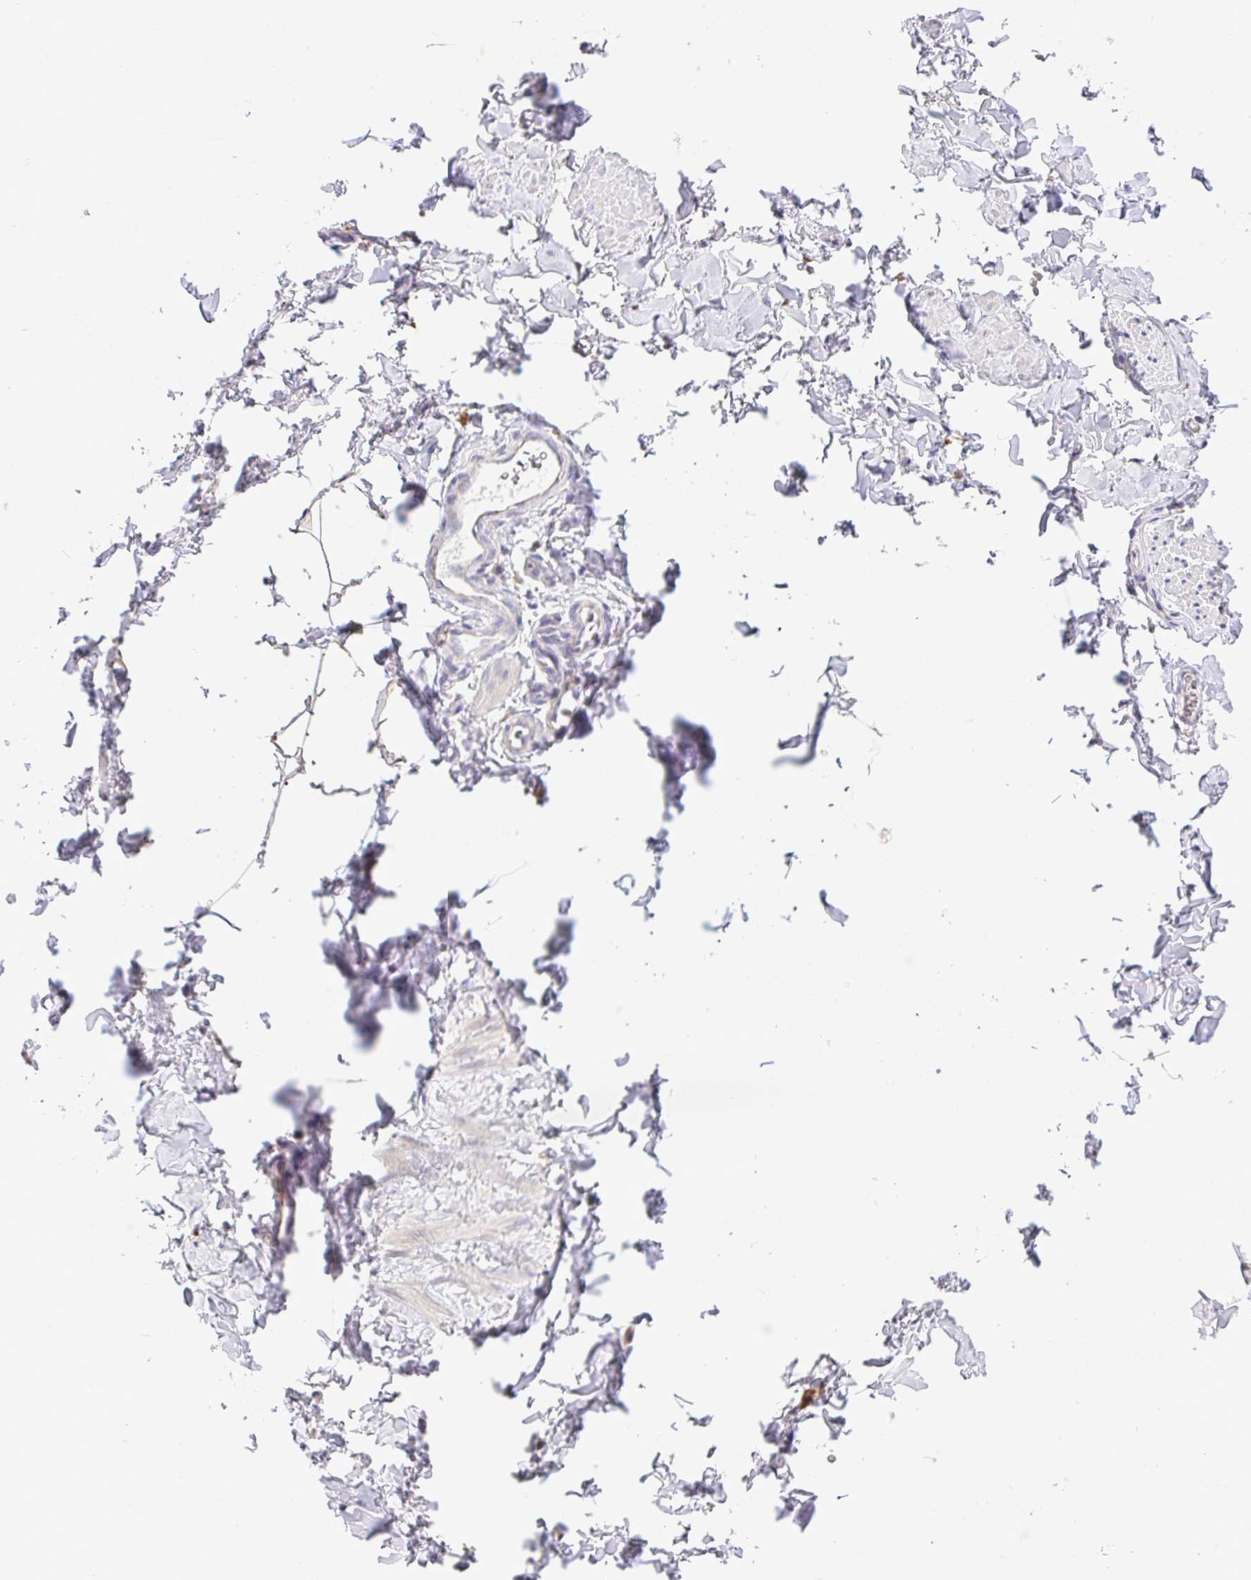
{"staining": {"intensity": "negative", "quantity": "none", "location": "none"}, "tissue": "adipose tissue", "cell_type": "Adipocytes", "image_type": "normal", "snomed": [{"axis": "morphology", "description": "Normal tissue, NOS"}, {"axis": "topography", "description": "Vascular tissue"}, {"axis": "topography", "description": "Peripheral nerve tissue"}], "caption": "Adipocytes show no significant staining in unremarkable adipose tissue.", "gene": "EPN3", "patient": {"sex": "male", "age": 41}}